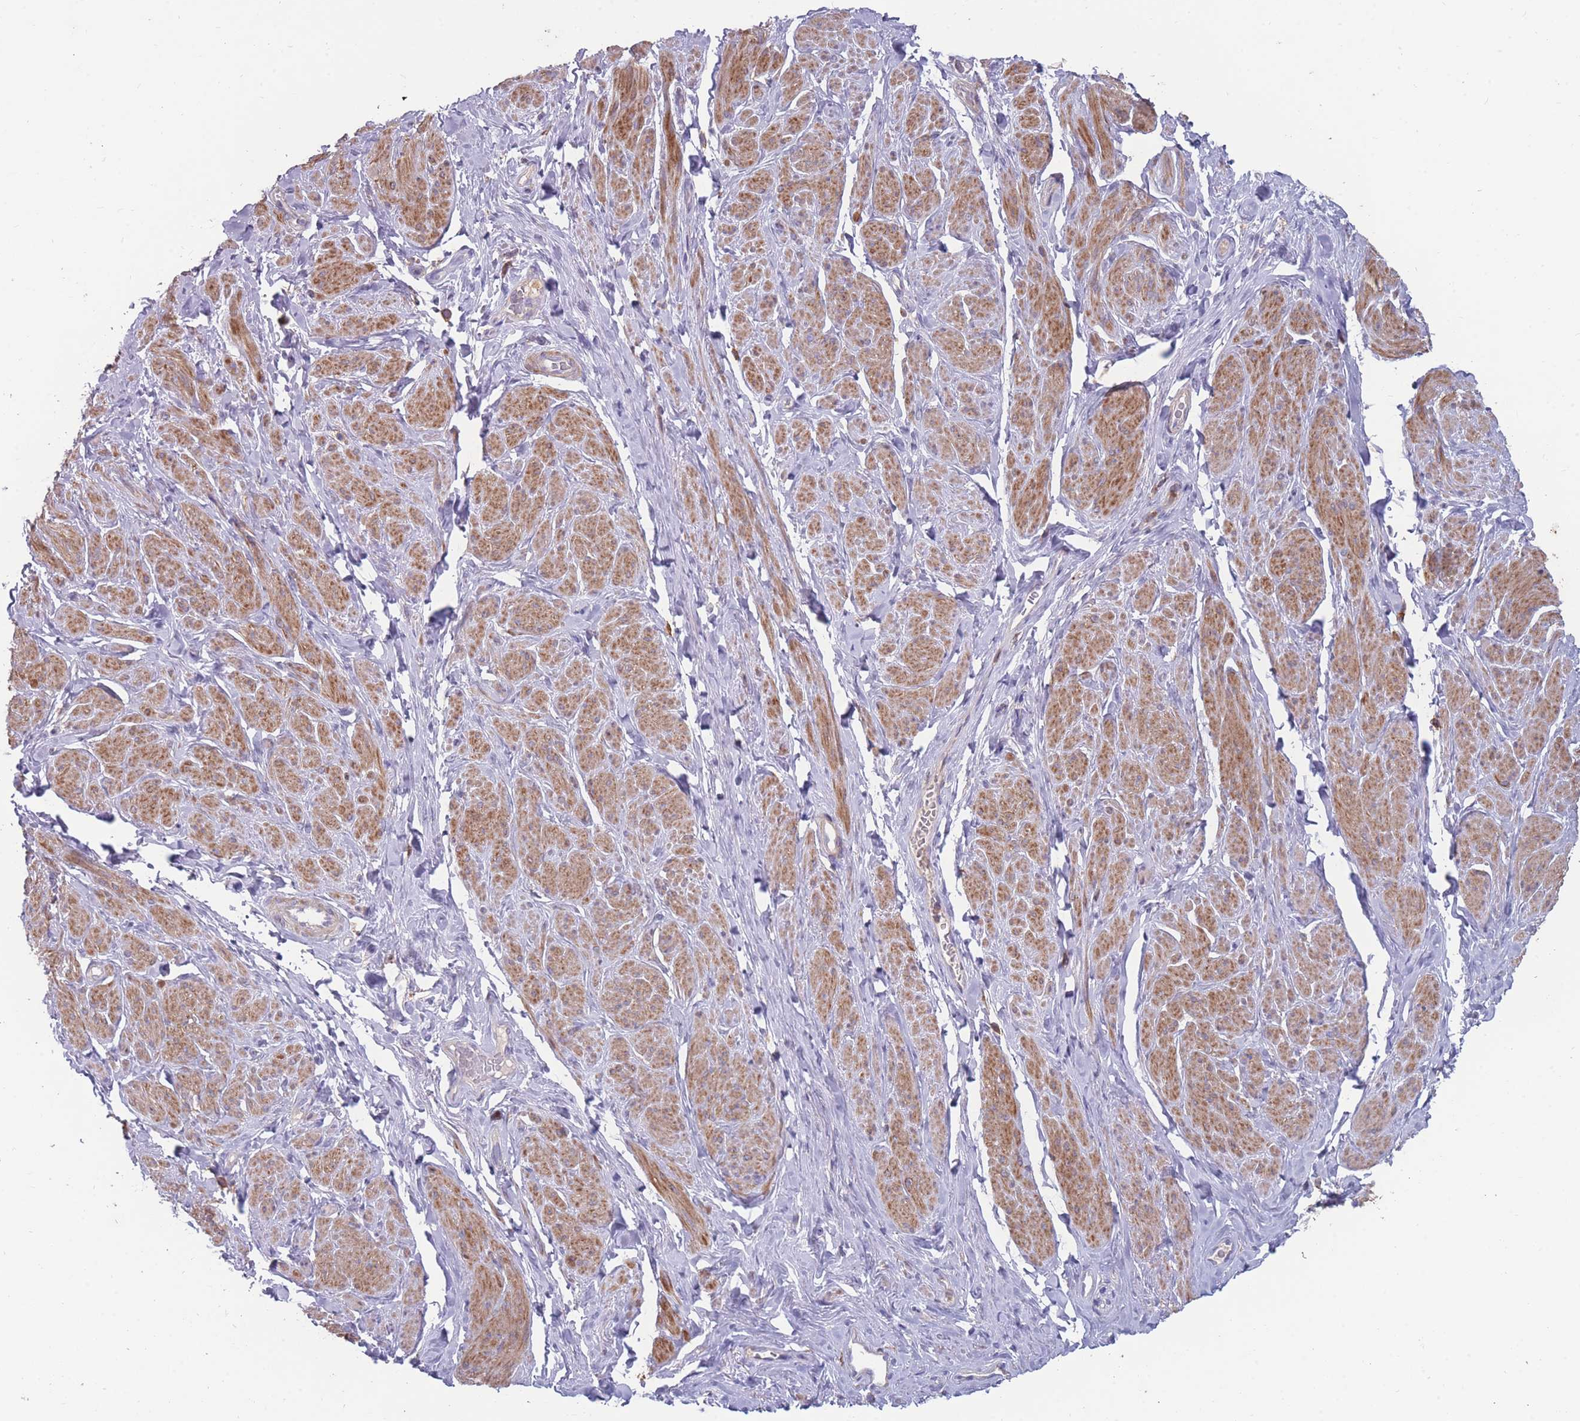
{"staining": {"intensity": "moderate", "quantity": "25%-75%", "location": "cytoplasmic/membranous"}, "tissue": "smooth muscle", "cell_type": "Smooth muscle cells", "image_type": "normal", "snomed": [{"axis": "morphology", "description": "Normal tissue, NOS"}, {"axis": "topography", "description": "Smooth muscle"}, {"axis": "topography", "description": "Peripheral nerve tissue"}], "caption": "The histopathology image shows a brown stain indicating the presence of a protein in the cytoplasmic/membranous of smooth muscle cells in smooth muscle. (DAB IHC, brown staining for protein, blue staining for nuclei).", "gene": "CD33", "patient": {"sex": "male", "age": 69}}